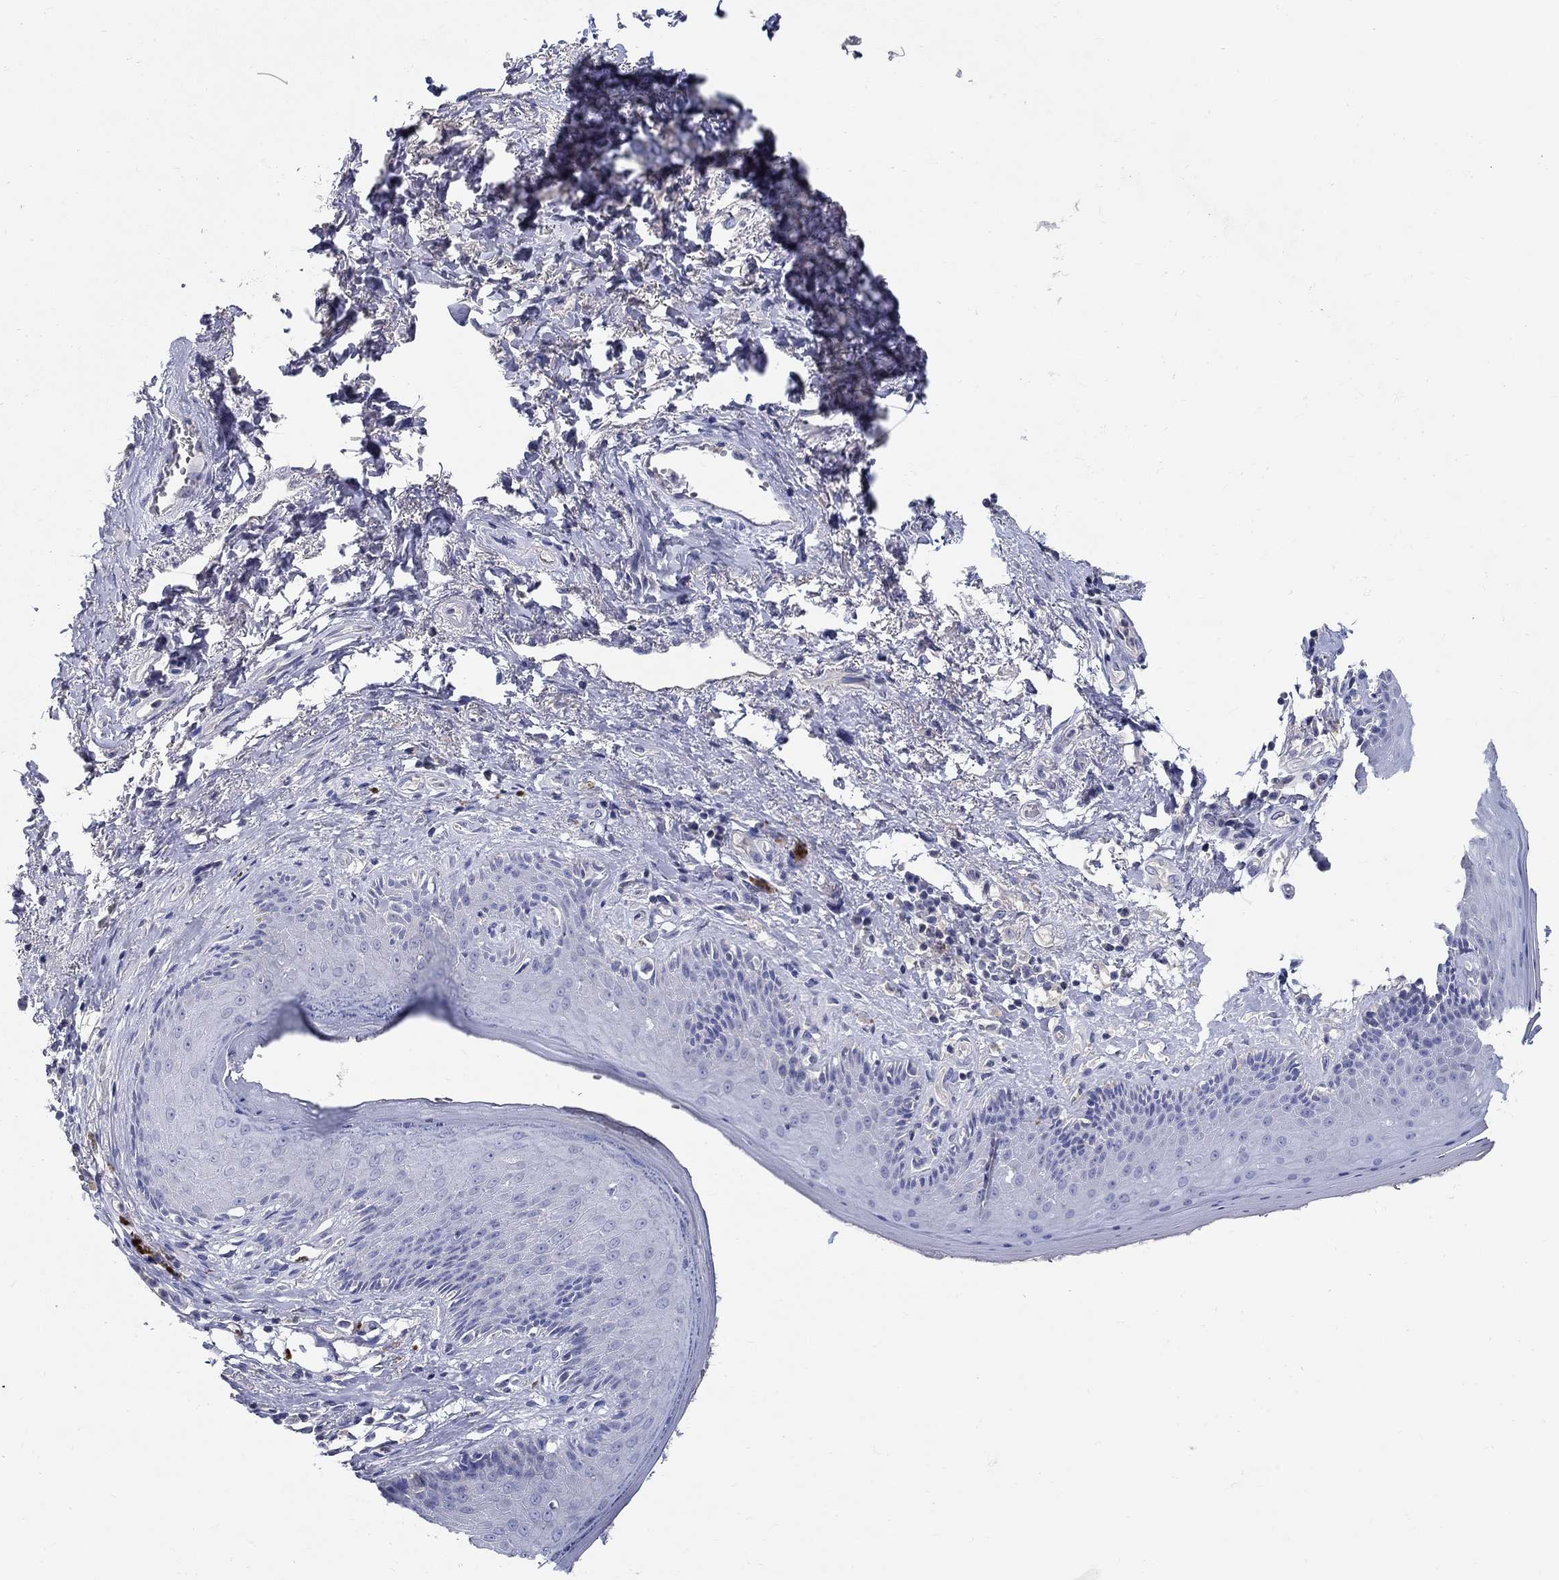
{"staining": {"intensity": "negative", "quantity": "none", "location": "none"}, "tissue": "skin", "cell_type": "Epidermal cells", "image_type": "normal", "snomed": [{"axis": "morphology", "description": "Normal tissue, NOS"}, {"axis": "morphology", "description": "Adenocarcinoma, NOS"}, {"axis": "topography", "description": "Rectum"}, {"axis": "topography", "description": "Anal"}], "caption": "This is a photomicrograph of immunohistochemistry staining of normal skin, which shows no positivity in epidermal cells. (Stains: DAB (3,3'-diaminobenzidine) IHC with hematoxylin counter stain, Microscopy: brightfield microscopy at high magnification).", "gene": "CRYGA", "patient": {"sex": "female", "age": 68}}